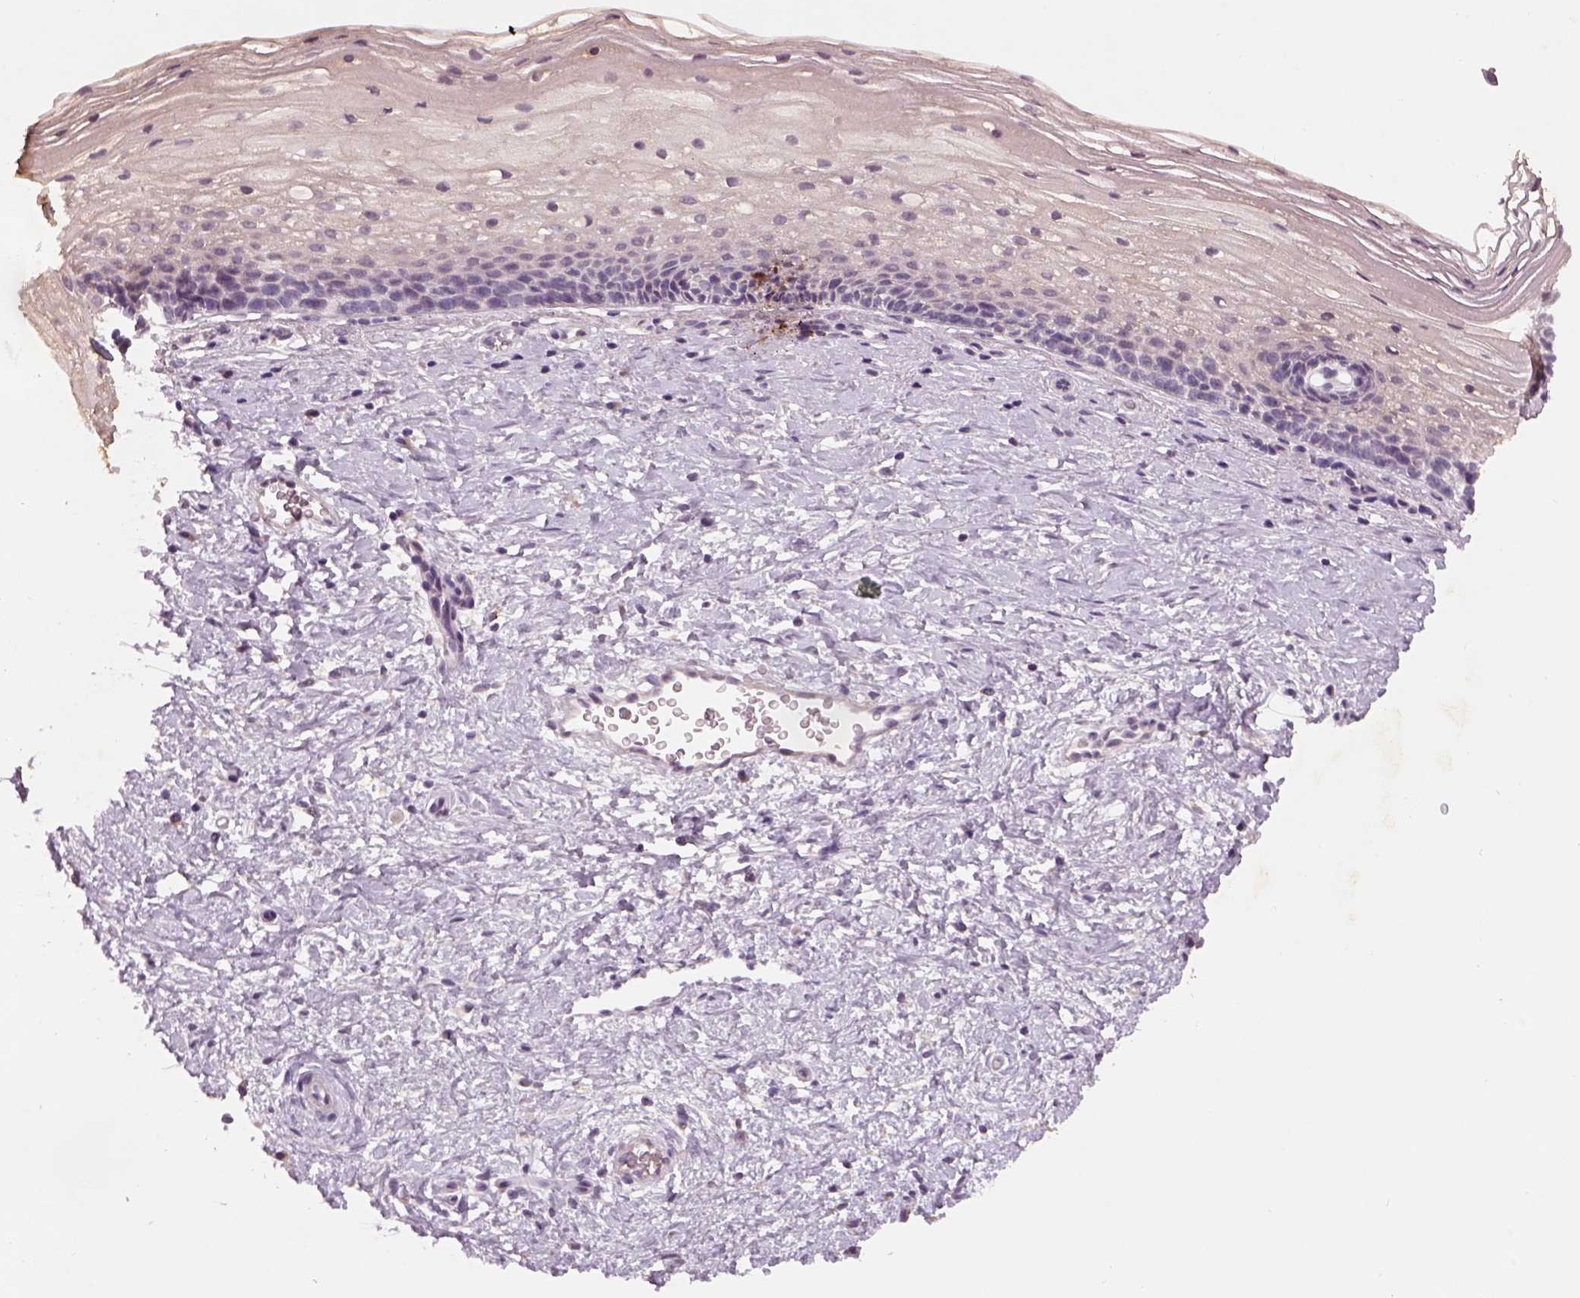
{"staining": {"intensity": "negative", "quantity": "none", "location": "none"}, "tissue": "cervix", "cell_type": "Glandular cells", "image_type": "normal", "snomed": [{"axis": "morphology", "description": "Normal tissue, NOS"}, {"axis": "topography", "description": "Cervix"}], "caption": "Protein analysis of unremarkable cervix shows no significant positivity in glandular cells. (Immunohistochemistry, brightfield microscopy, high magnification).", "gene": "GDNF", "patient": {"sex": "female", "age": 34}}